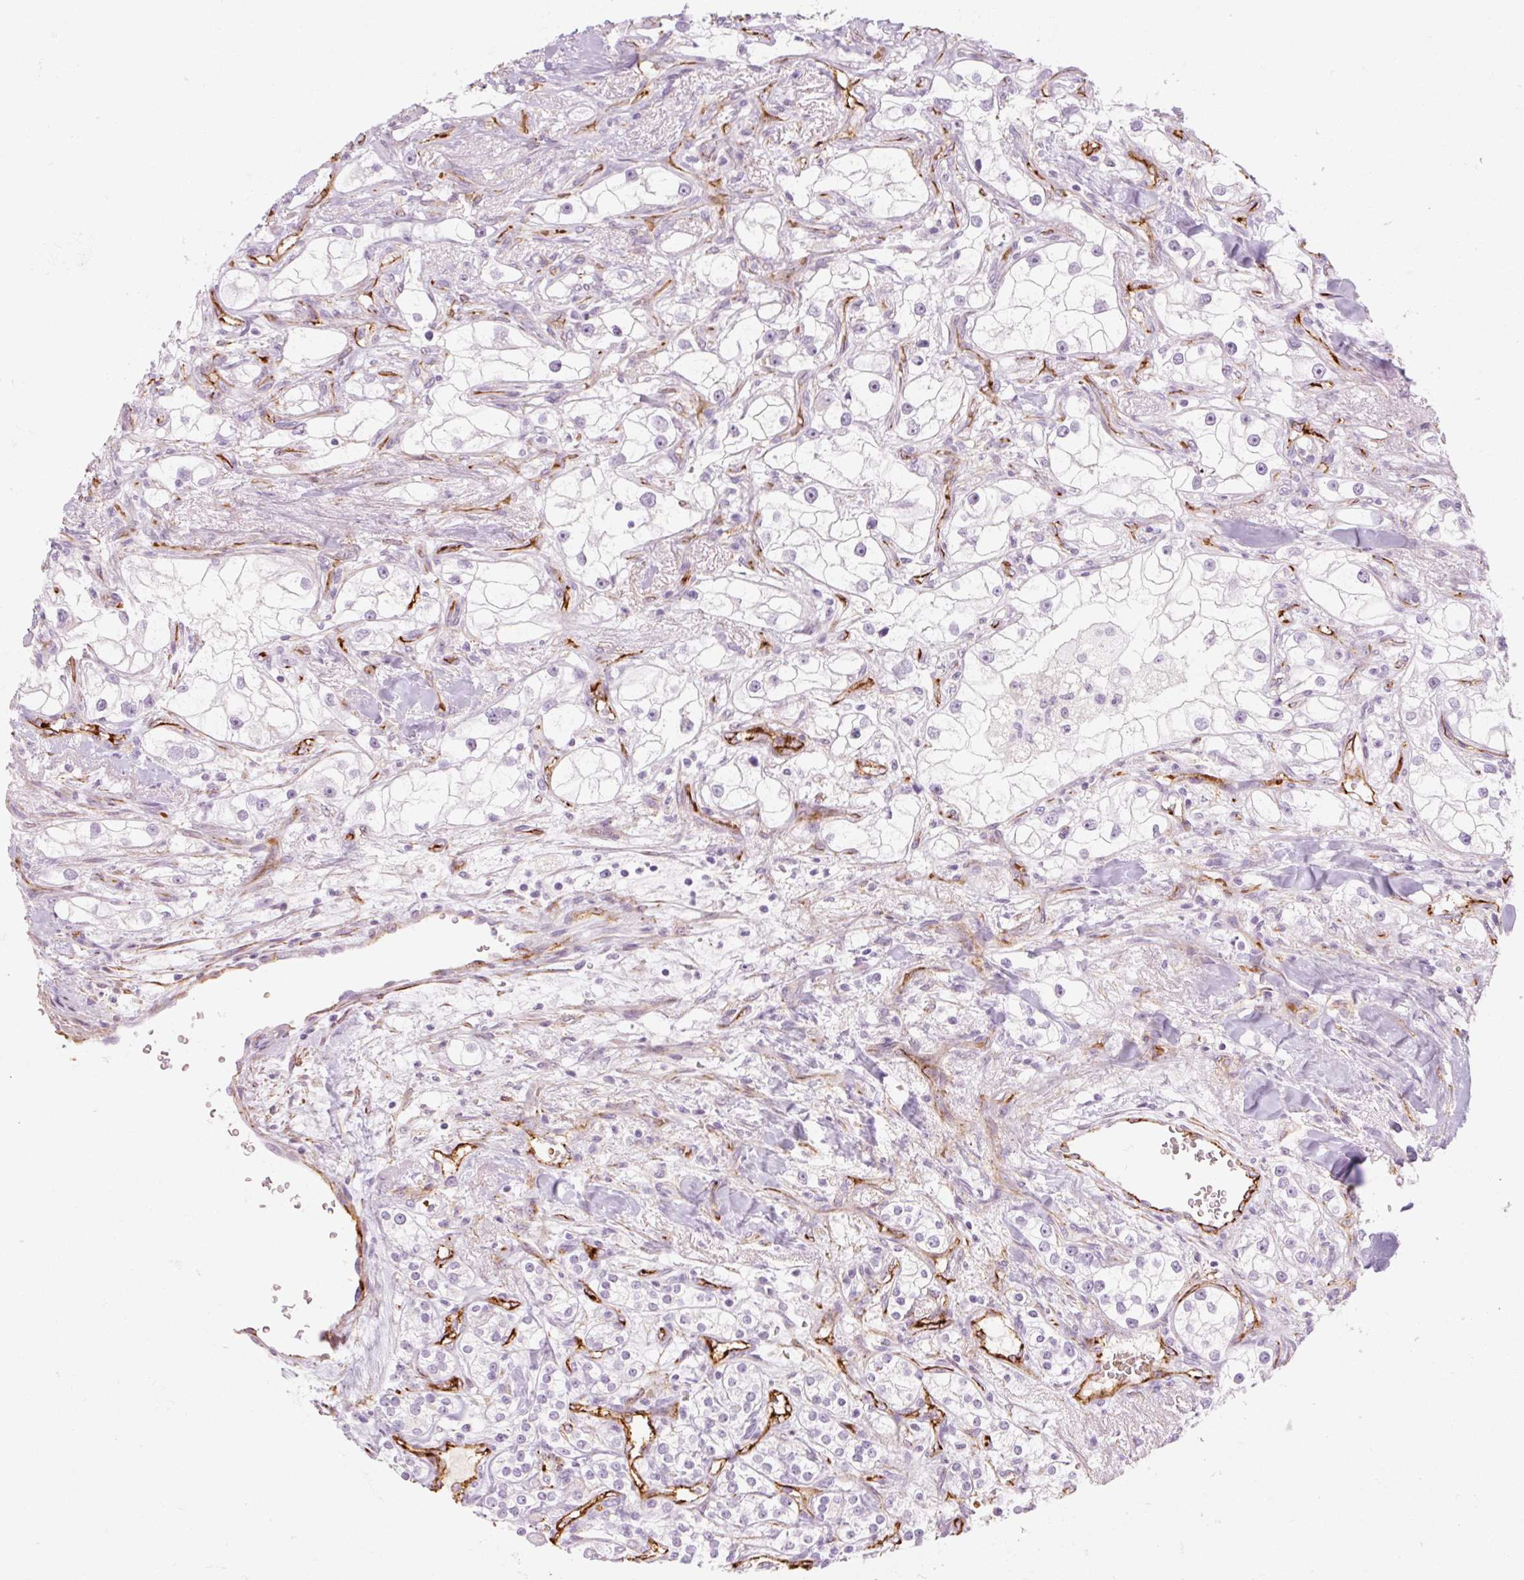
{"staining": {"intensity": "negative", "quantity": "none", "location": "none"}, "tissue": "renal cancer", "cell_type": "Tumor cells", "image_type": "cancer", "snomed": [{"axis": "morphology", "description": "Adenocarcinoma, NOS"}, {"axis": "topography", "description": "Kidney"}], "caption": "Immunohistochemical staining of adenocarcinoma (renal) exhibits no significant staining in tumor cells.", "gene": "TAF1L", "patient": {"sex": "male", "age": 77}}